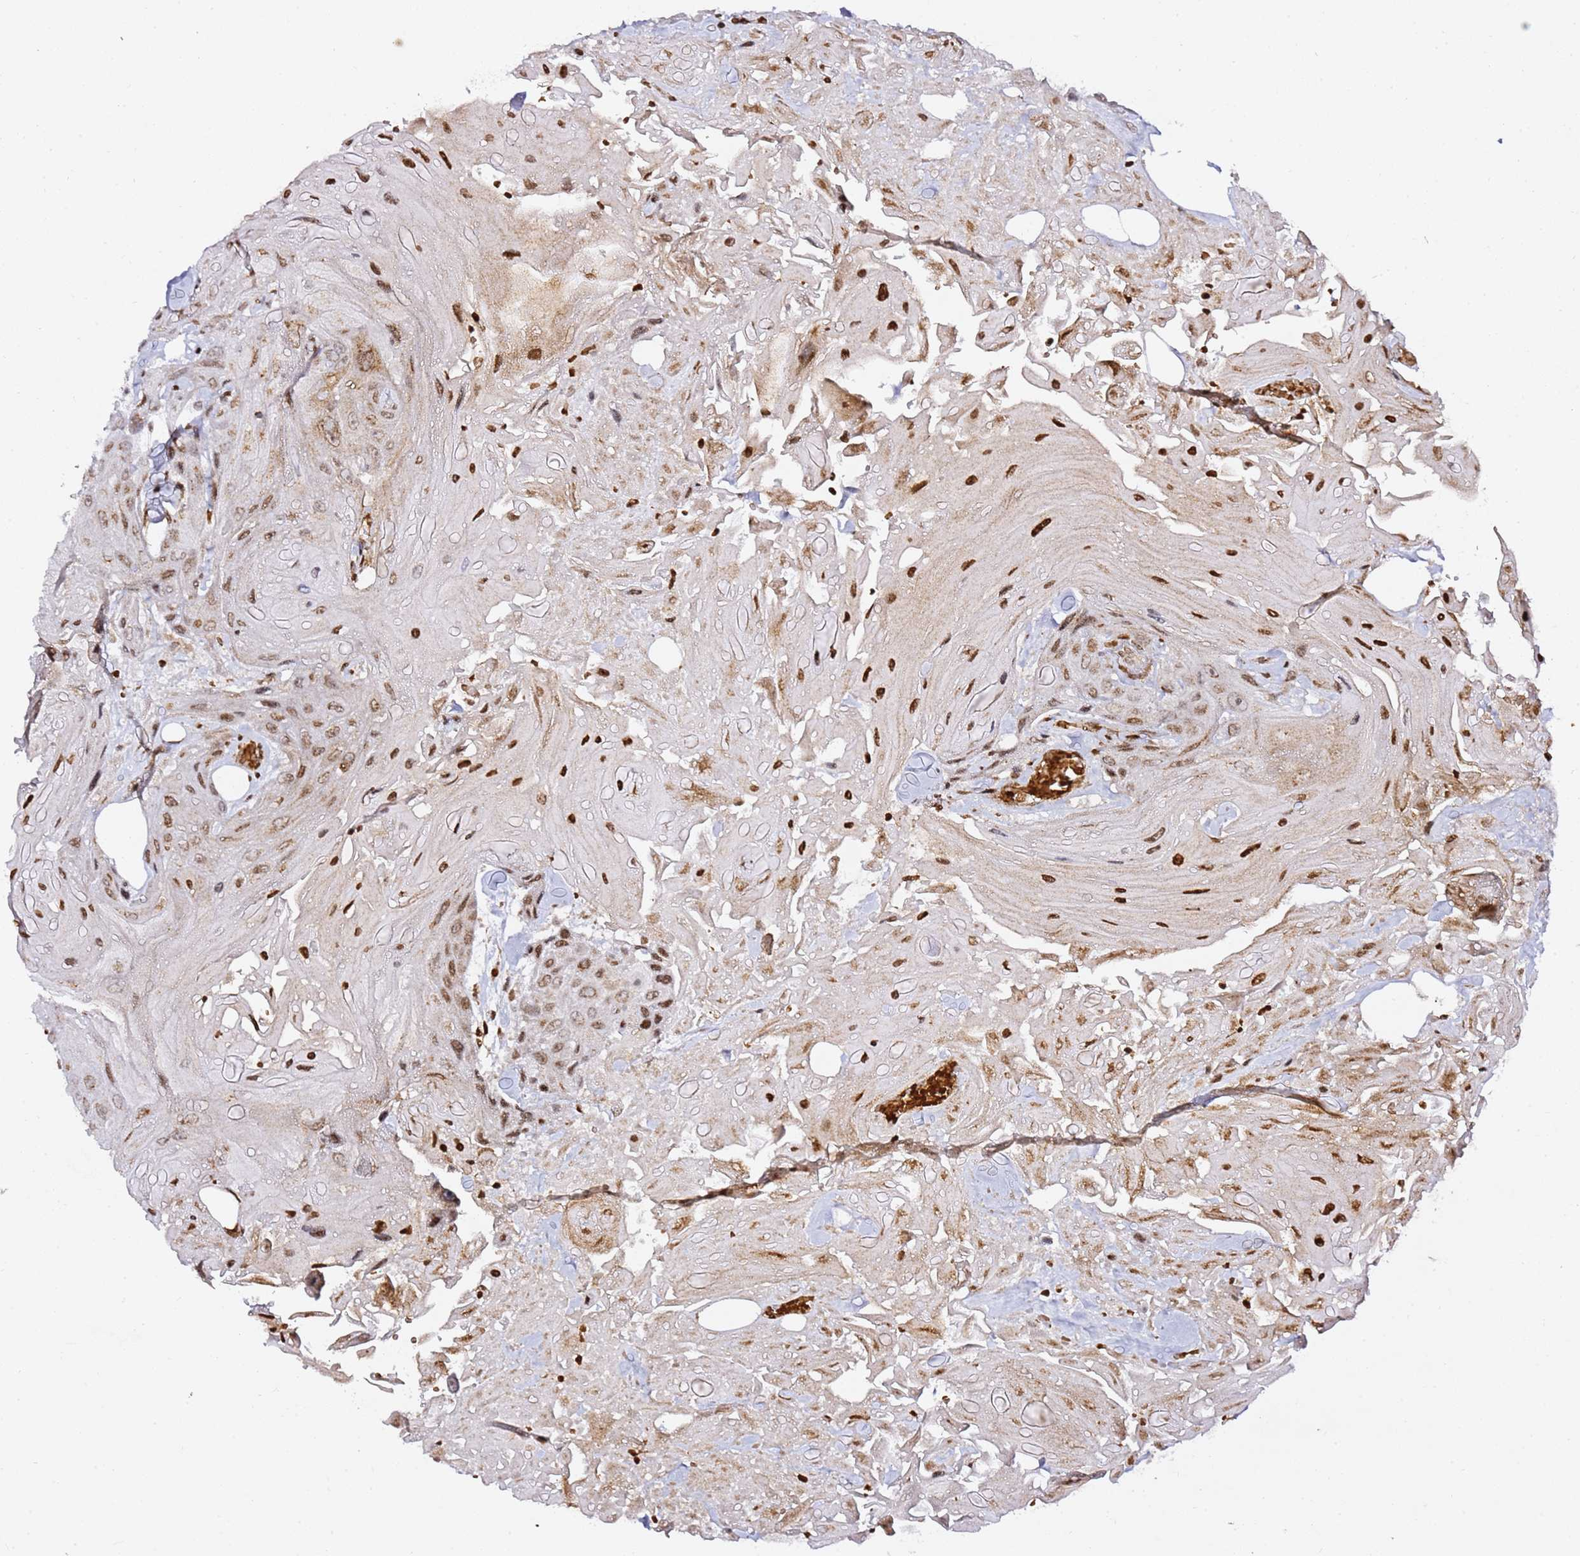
{"staining": {"intensity": "strong", "quantity": "25%-75%", "location": "nuclear"}, "tissue": "head and neck cancer", "cell_type": "Tumor cells", "image_type": "cancer", "snomed": [{"axis": "morphology", "description": "Squamous cell carcinoma, NOS"}, {"axis": "topography", "description": "Head-Neck"}], "caption": "This histopathology image reveals immunohistochemistry staining of human head and neck squamous cell carcinoma, with high strong nuclear positivity in about 25%-75% of tumor cells.", "gene": "GBP2", "patient": {"sex": "male", "age": 81}}